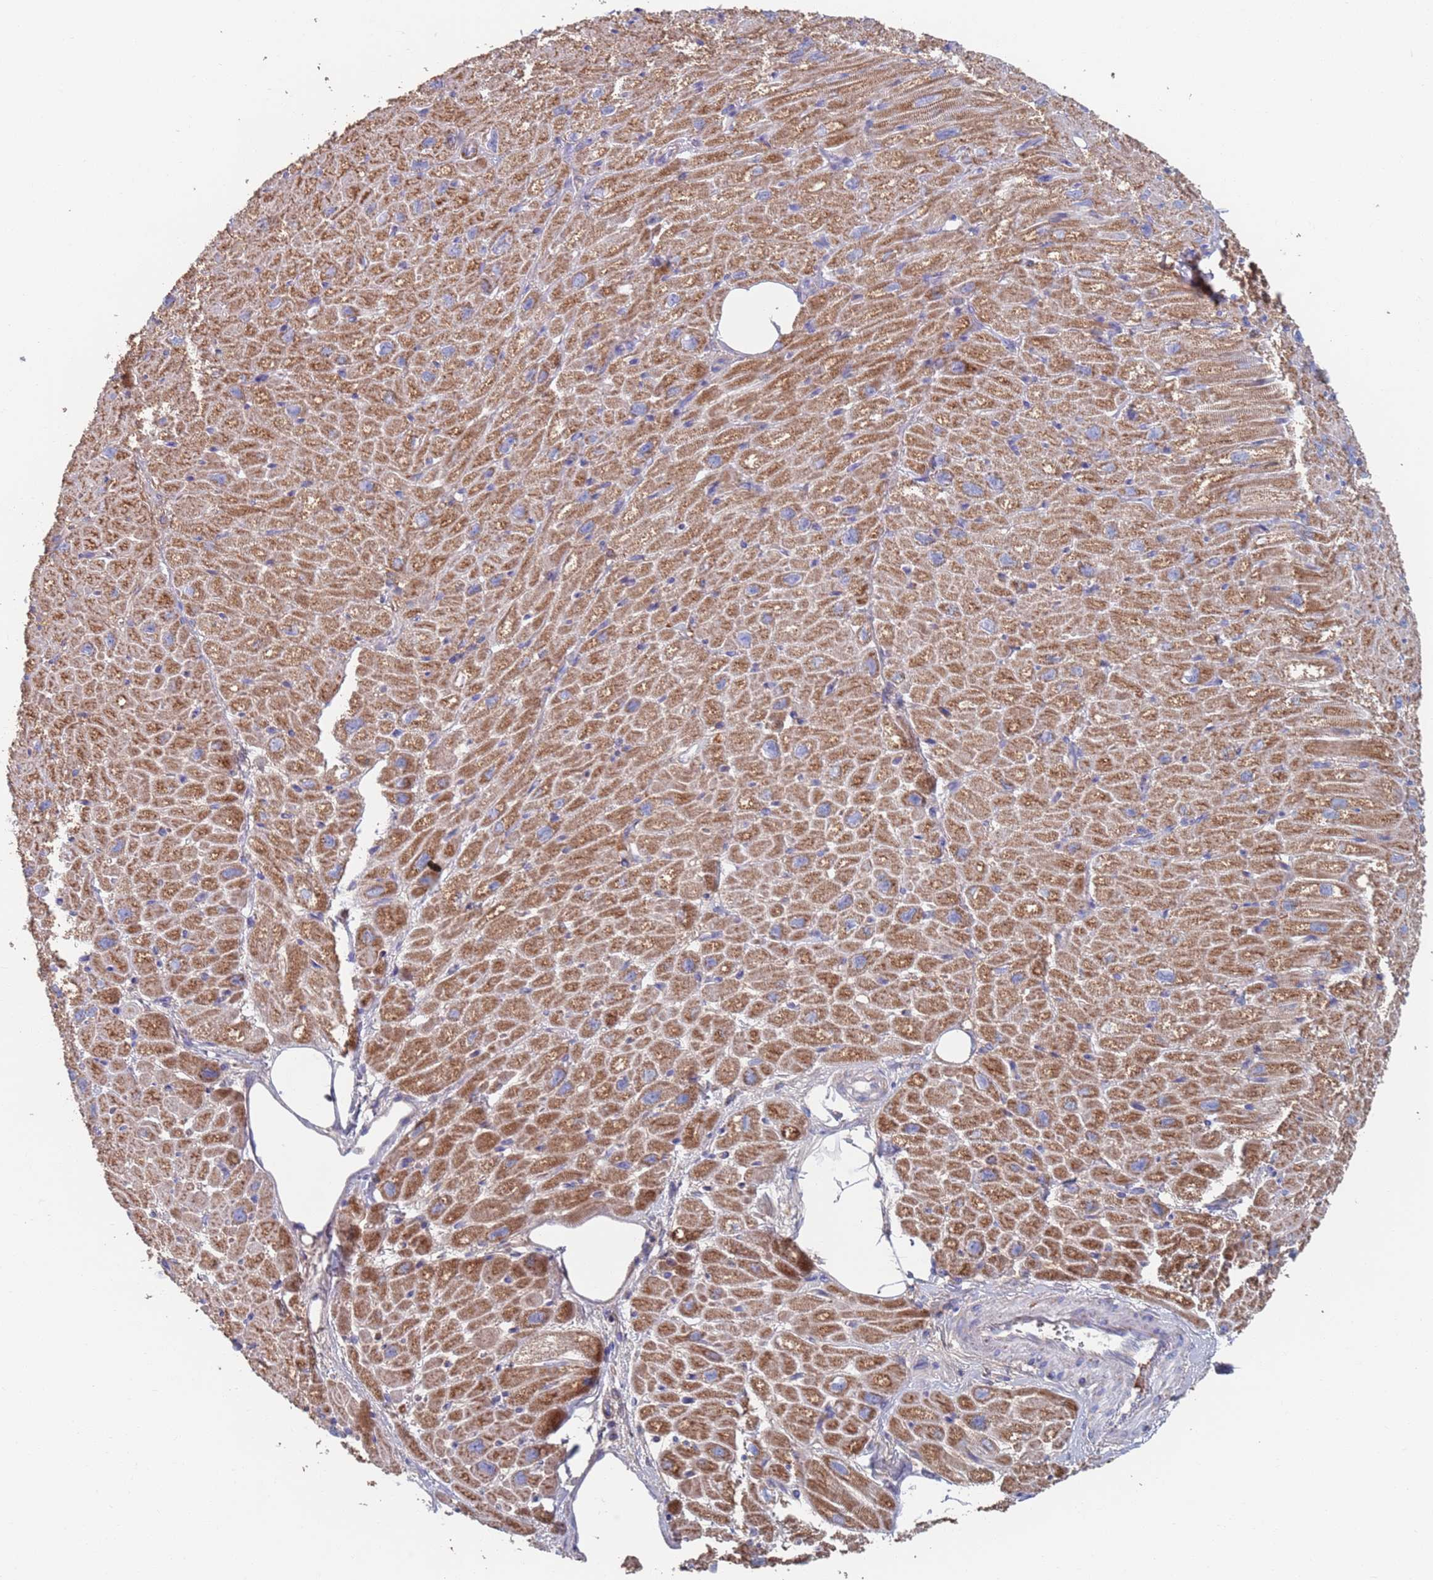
{"staining": {"intensity": "moderate", "quantity": "25%-75%", "location": "cytoplasmic/membranous"}, "tissue": "heart muscle", "cell_type": "Cardiomyocytes", "image_type": "normal", "snomed": [{"axis": "morphology", "description": "Normal tissue, NOS"}, {"axis": "topography", "description": "Heart"}], "caption": "Immunohistochemical staining of benign heart muscle shows 25%-75% levels of moderate cytoplasmic/membranous protein expression in approximately 25%-75% of cardiomyocytes.", "gene": "MRPL22", "patient": {"sex": "male", "age": 50}}